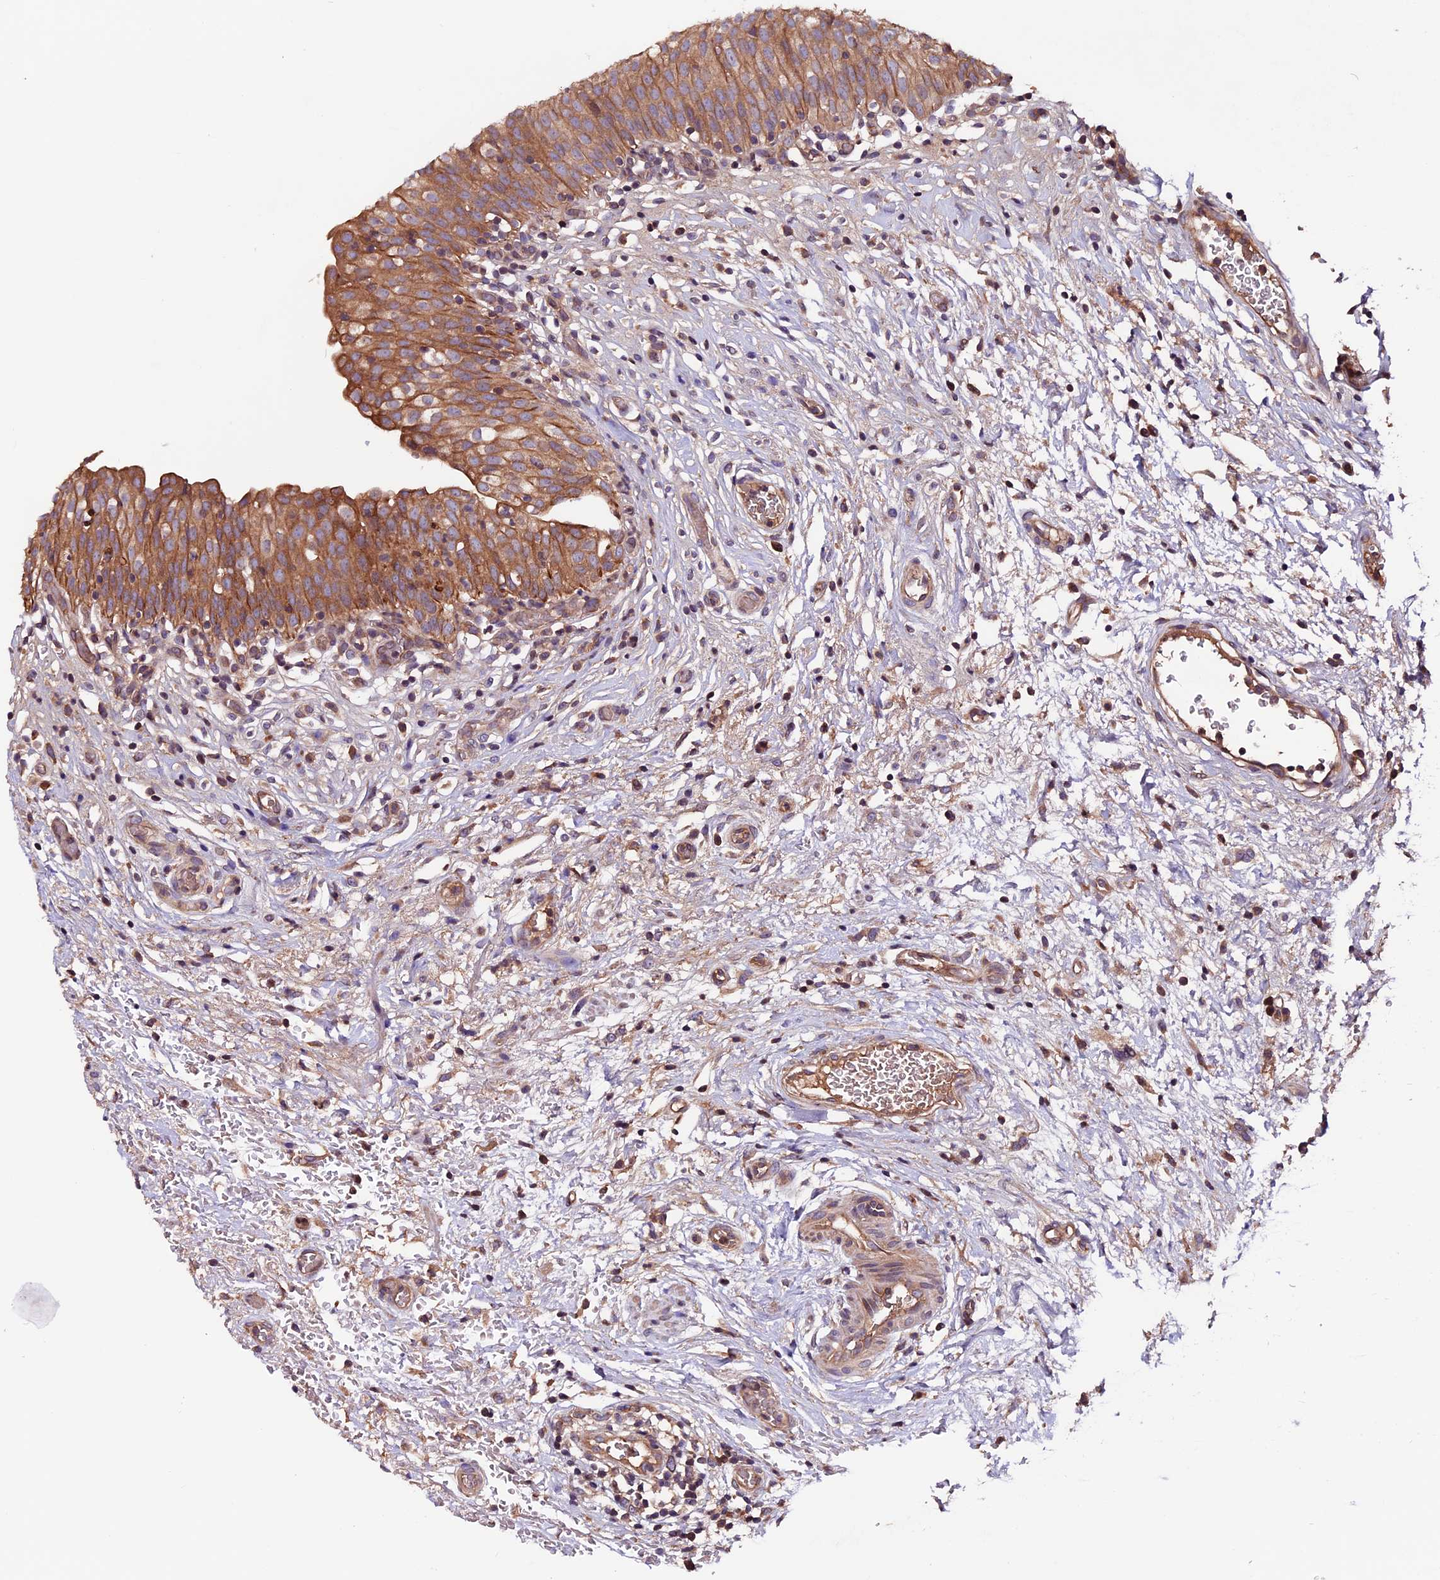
{"staining": {"intensity": "moderate", "quantity": ">75%", "location": "cytoplasmic/membranous"}, "tissue": "urinary bladder", "cell_type": "Urothelial cells", "image_type": "normal", "snomed": [{"axis": "morphology", "description": "Normal tissue, NOS"}, {"axis": "topography", "description": "Urinary bladder"}], "caption": "Protein expression by IHC shows moderate cytoplasmic/membranous positivity in about >75% of urothelial cells in benign urinary bladder. (Stains: DAB (3,3'-diaminobenzidine) in brown, nuclei in blue, Microscopy: brightfield microscopy at high magnification).", "gene": "ZNF598", "patient": {"sex": "male", "age": 55}}